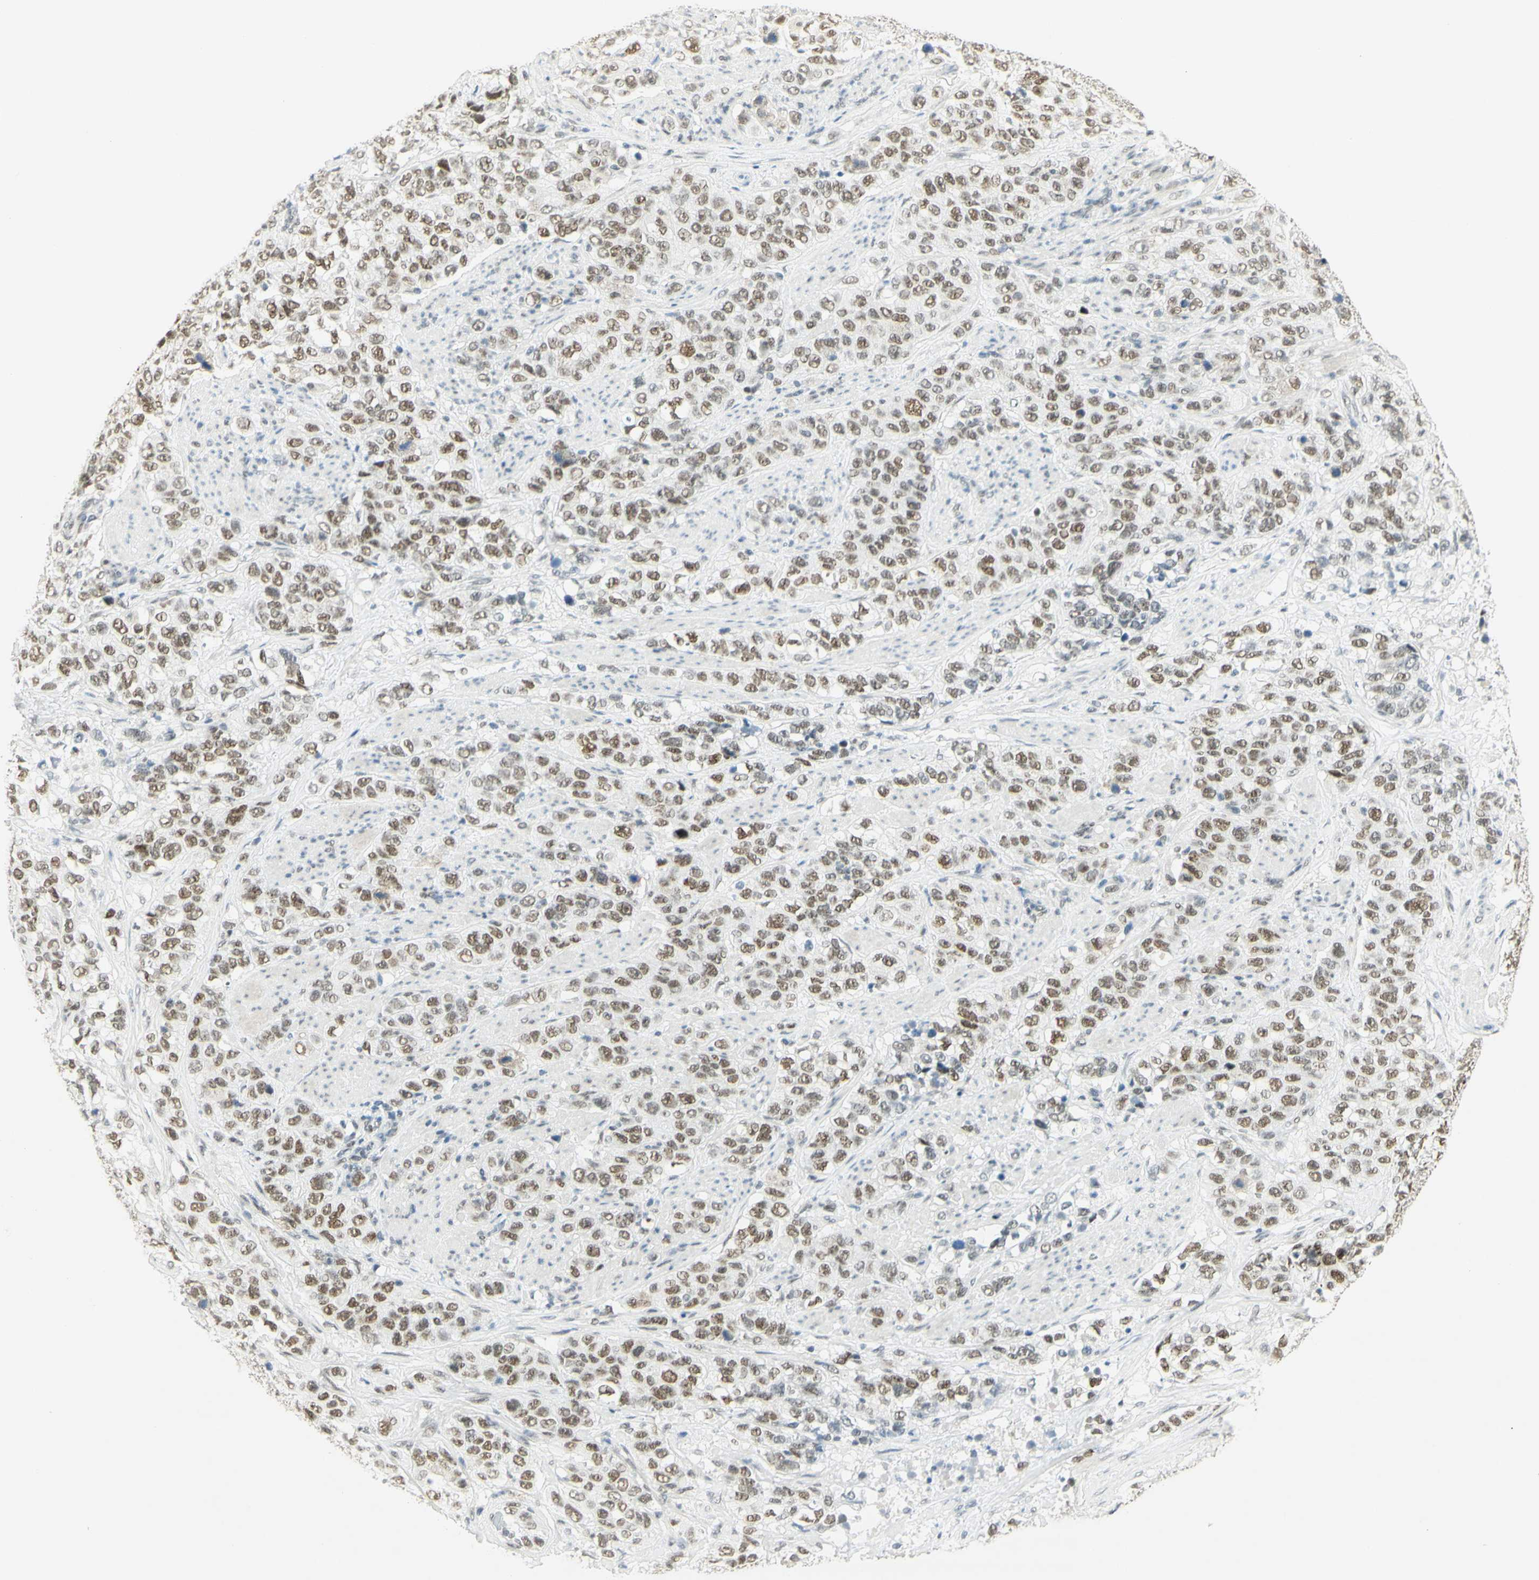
{"staining": {"intensity": "moderate", "quantity": ">75%", "location": "nuclear"}, "tissue": "stomach cancer", "cell_type": "Tumor cells", "image_type": "cancer", "snomed": [{"axis": "morphology", "description": "Adenocarcinoma, NOS"}, {"axis": "topography", "description": "Stomach"}], "caption": "An immunohistochemistry micrograph of tumor tissue is shown. Protein staining in brown shows moderate nuclear positivity in stomach cancer (adenocarcinoma) within tumor cells. The staining is performed using DAB (3,3'-diaminobenzidine) brown chromogen to label protein expression. The nuclei are counter-stained blue using hematoxylin.", "gene": "PMS2", "patient": {"sex": "male", "age": 48}}